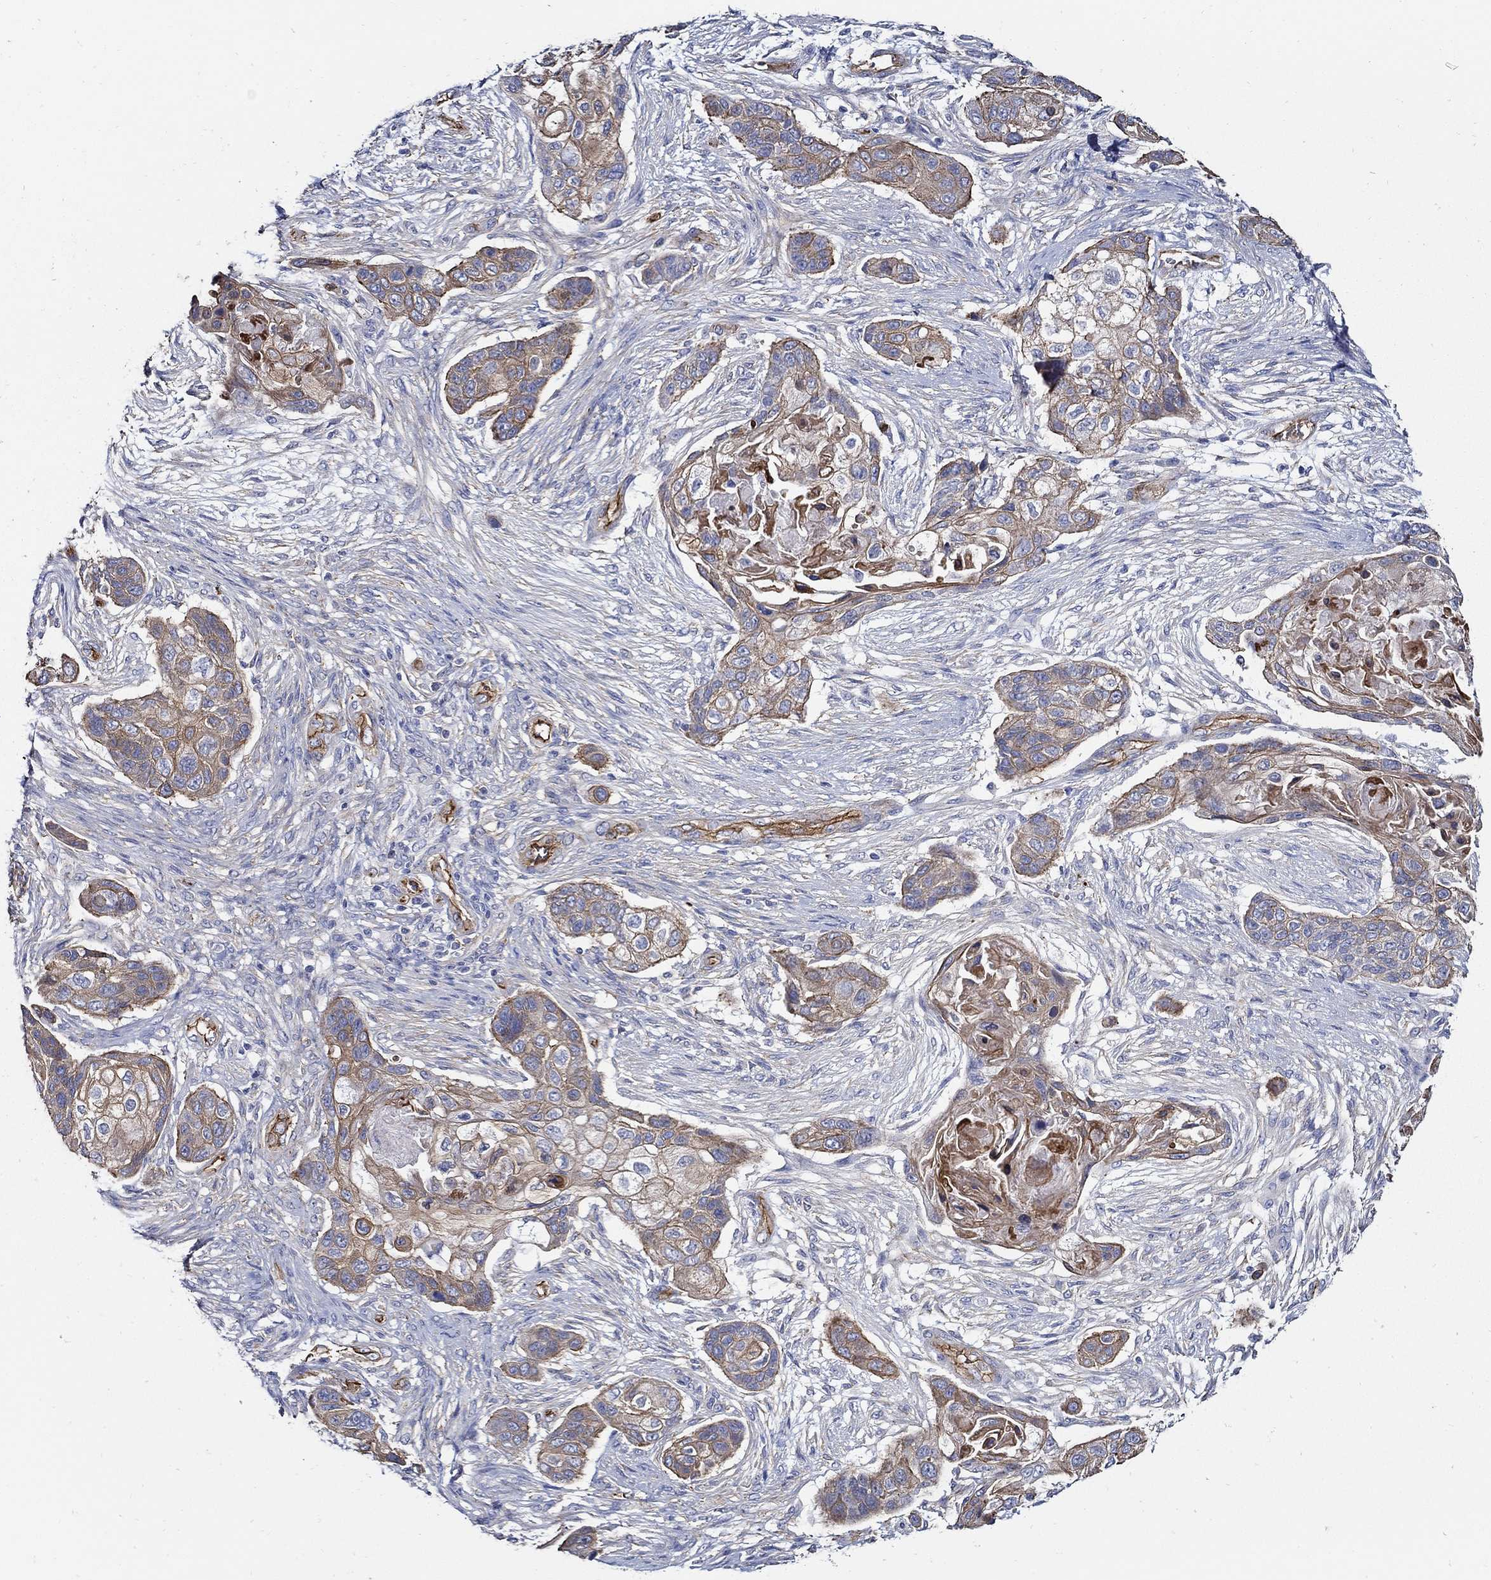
{"staining": {"intensity": "moderate", "quantity": "25%-75%", "location": "cytoplasmic/membranous"}, "tissue": "lung cancer", "cell_type": "Tumor cells", "image_type": "cancer", "snomed": [{"axis": "morphology", "description": "Squamous cell carcinoma, NOS"}, {"axis": "topography", "description": "Lung"}], "caption": "The image reveals a brown stain indicating the presence of a protein in the cytoplasmic/membranous of tumor cells in lung squamous cell carcinoma.", "gene": "APBB3", "patient": {"sex": "male", "age": 69}}